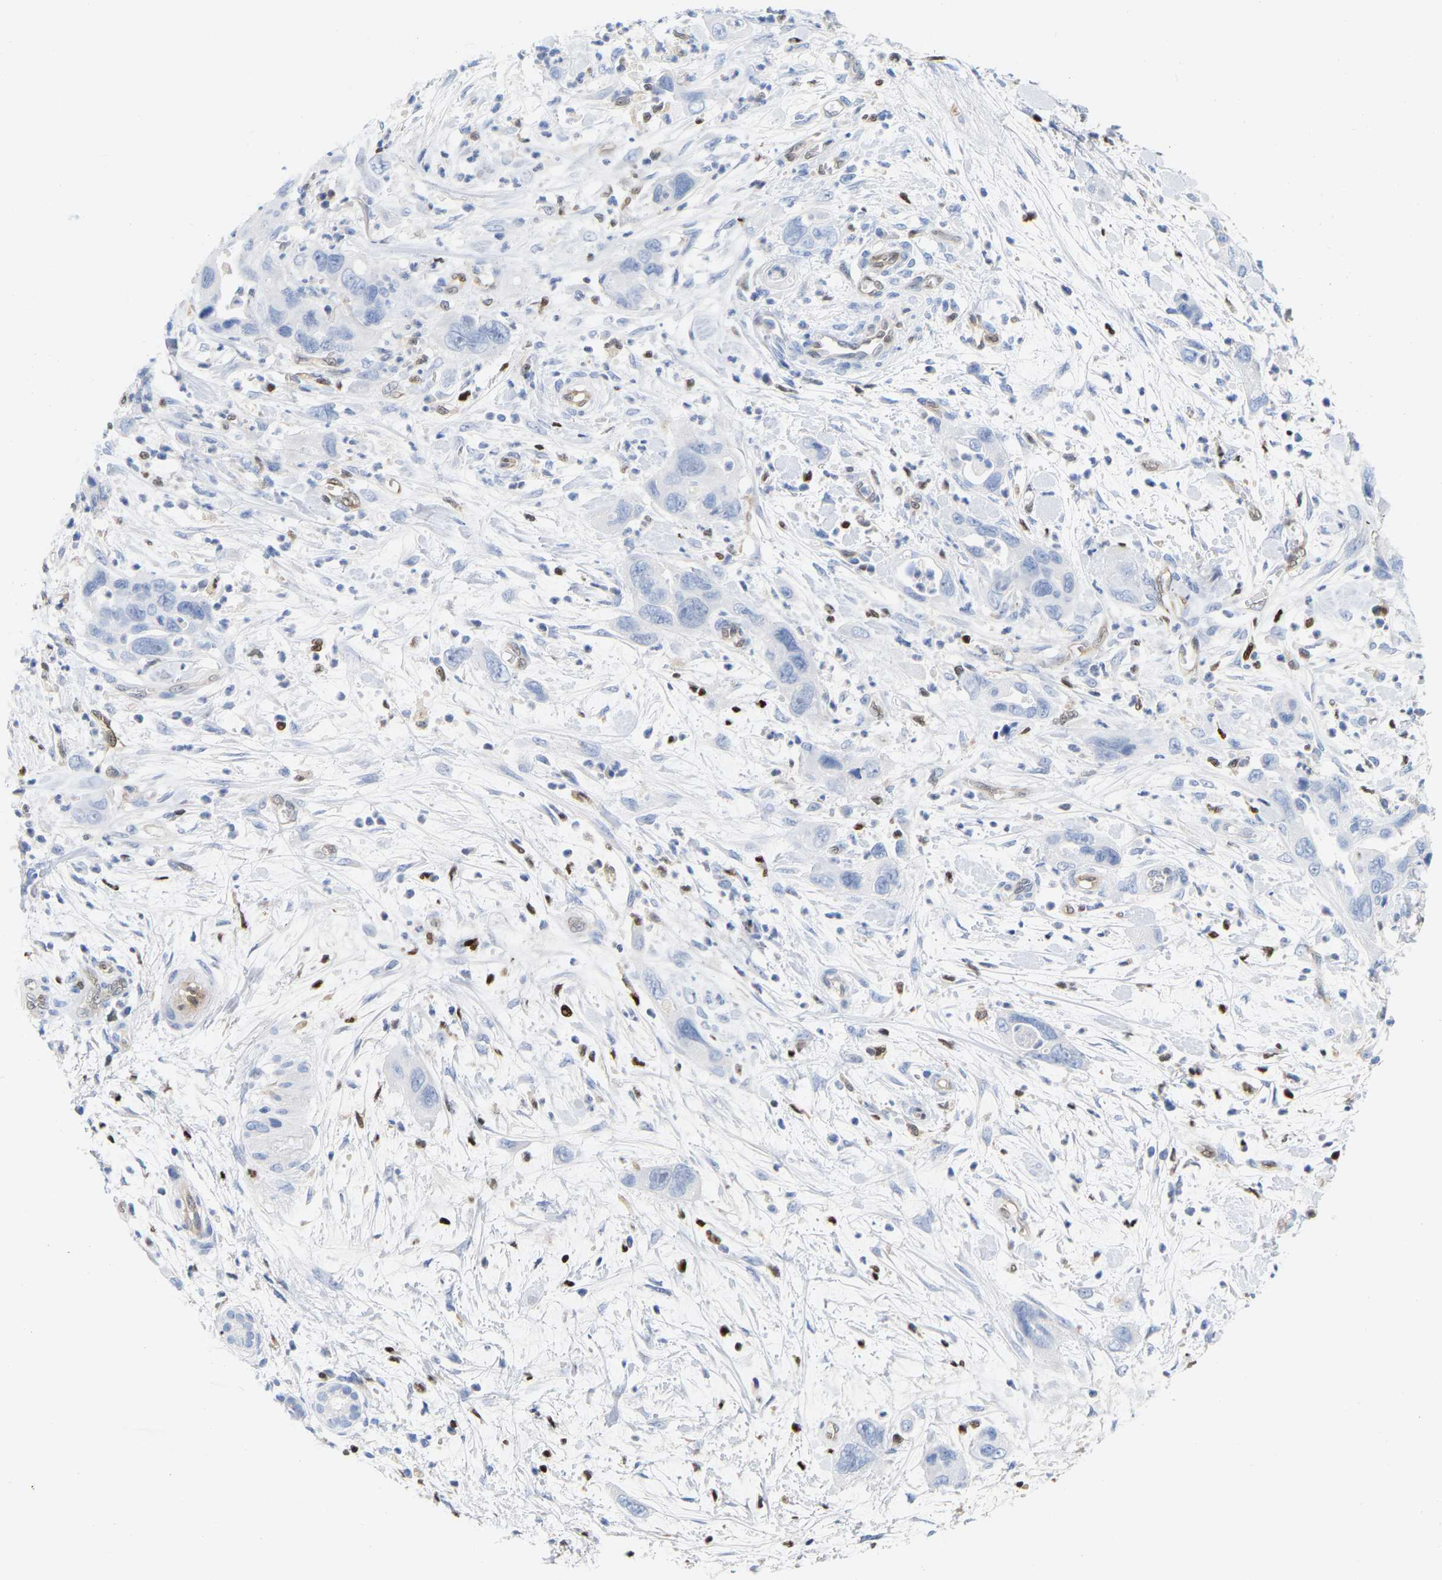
{"staining": {"intensity": "negative", "quantity": "none", "location": "none"}, "tissue": "pancreatic cancer", "cell_type": "Tumor cells", "image_type": "cancer", "snomed": [{"axis": "morphology", "description": "Adenocarcinoma, NOS"}, {"axis": "topography", "description": "Pancreas"}], "caption": "A photomicrograph of human pancreatic adenocarcinoma is negative for staining in tumor cells. (DAB (3,3'-diaminobenzidine) IHC visualized using brightfield microscopy, high magnification).", "gene": "GIMAP4", "patient": {"sex": "female", "age": 70}}